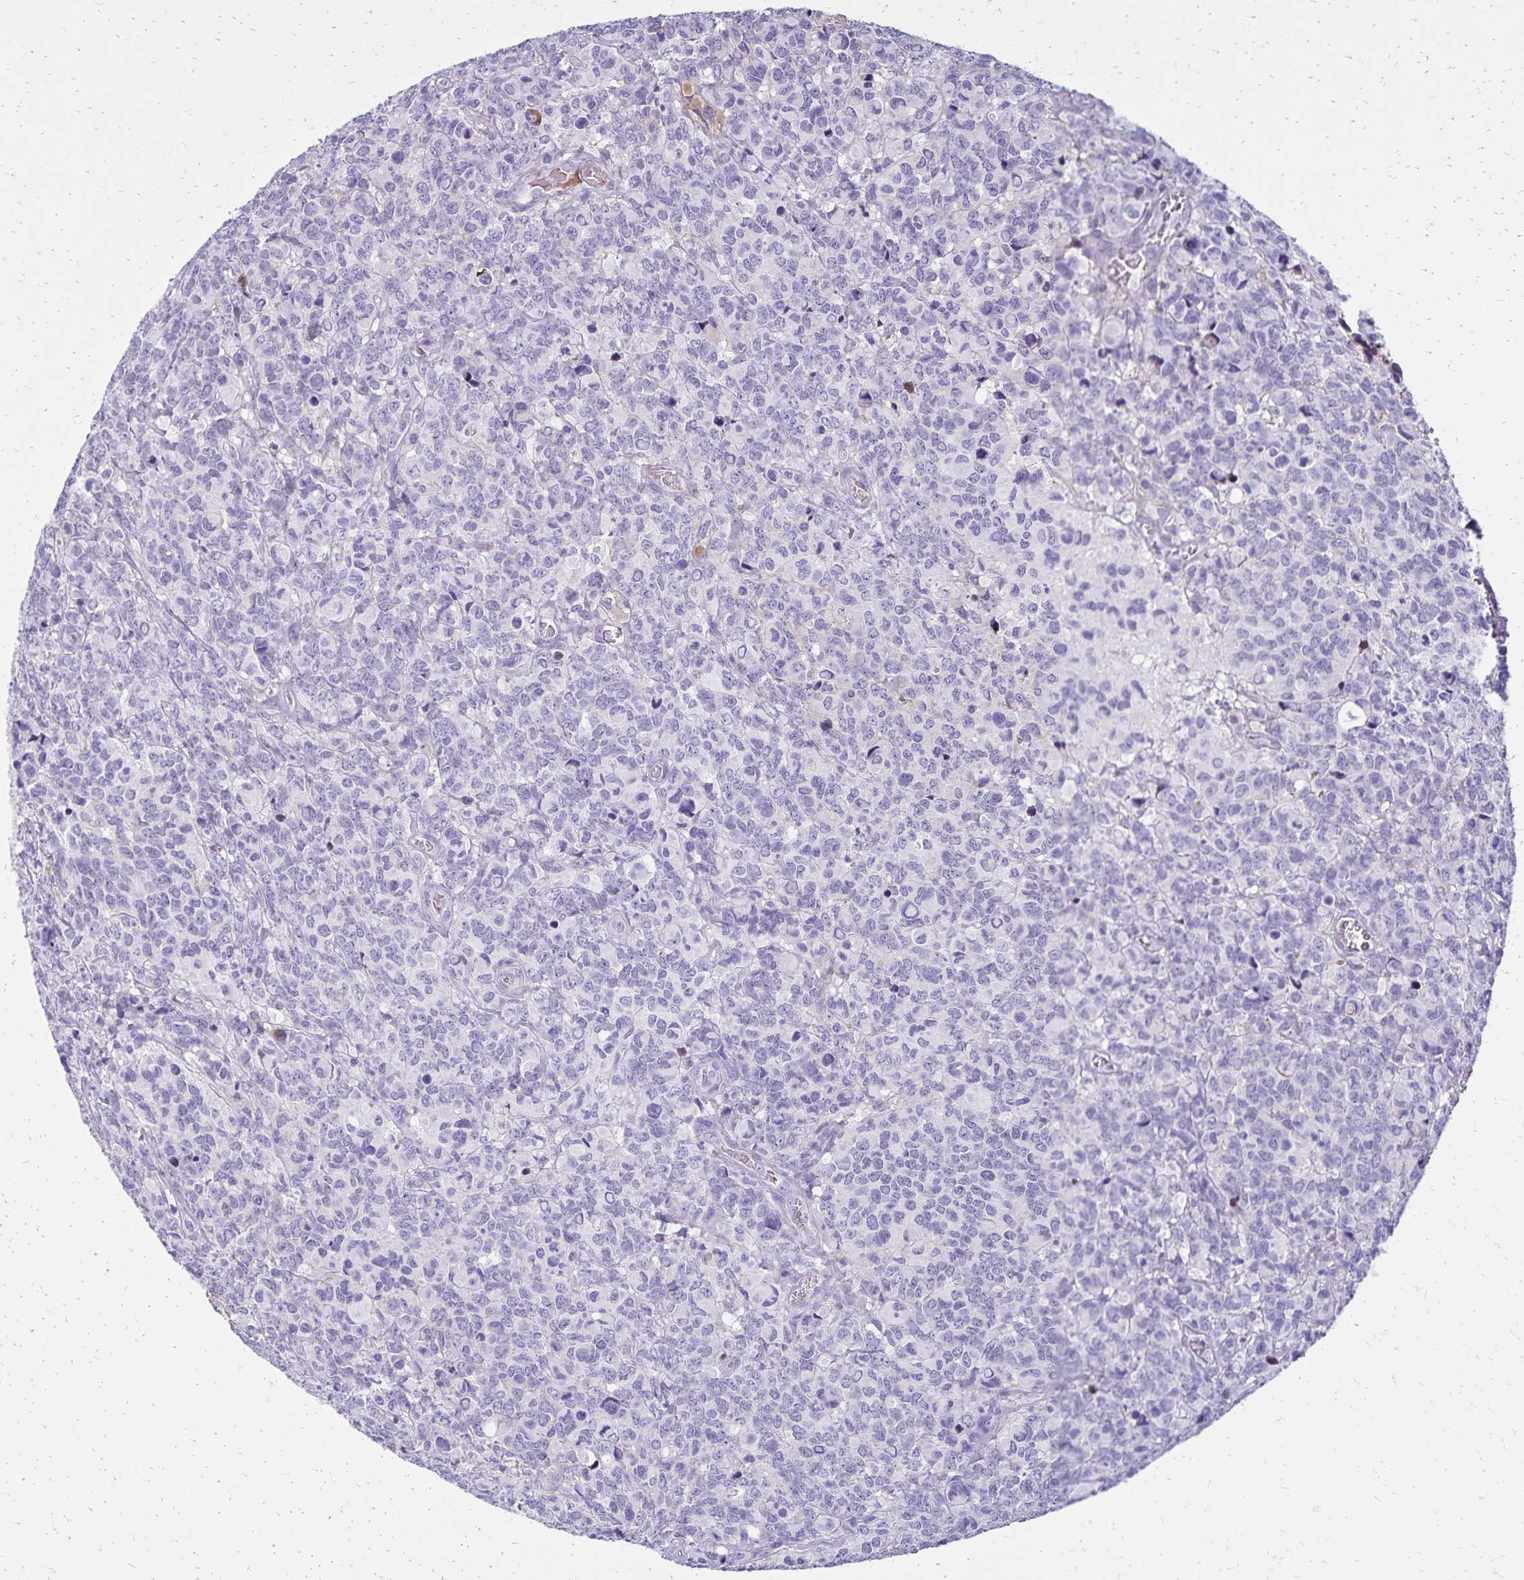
{"staining": {"intensity": "negative", "quantity": "none", "location": "none"}, "tissue": "glioma", "cell_type": "Tumor cells", "image_type": "cancer", "snomed": [{"axis": "morphology", "description": "Glioma, malignant, High grade"}, {"axis": "topography", "description": "Brain"}], "caption": "Immunohistochemical staining of high-grade glioma (malignant) shows no significant staining in tumor cells.", "gene": "CD27", "patient": {"sex": "male", "age": 39}}